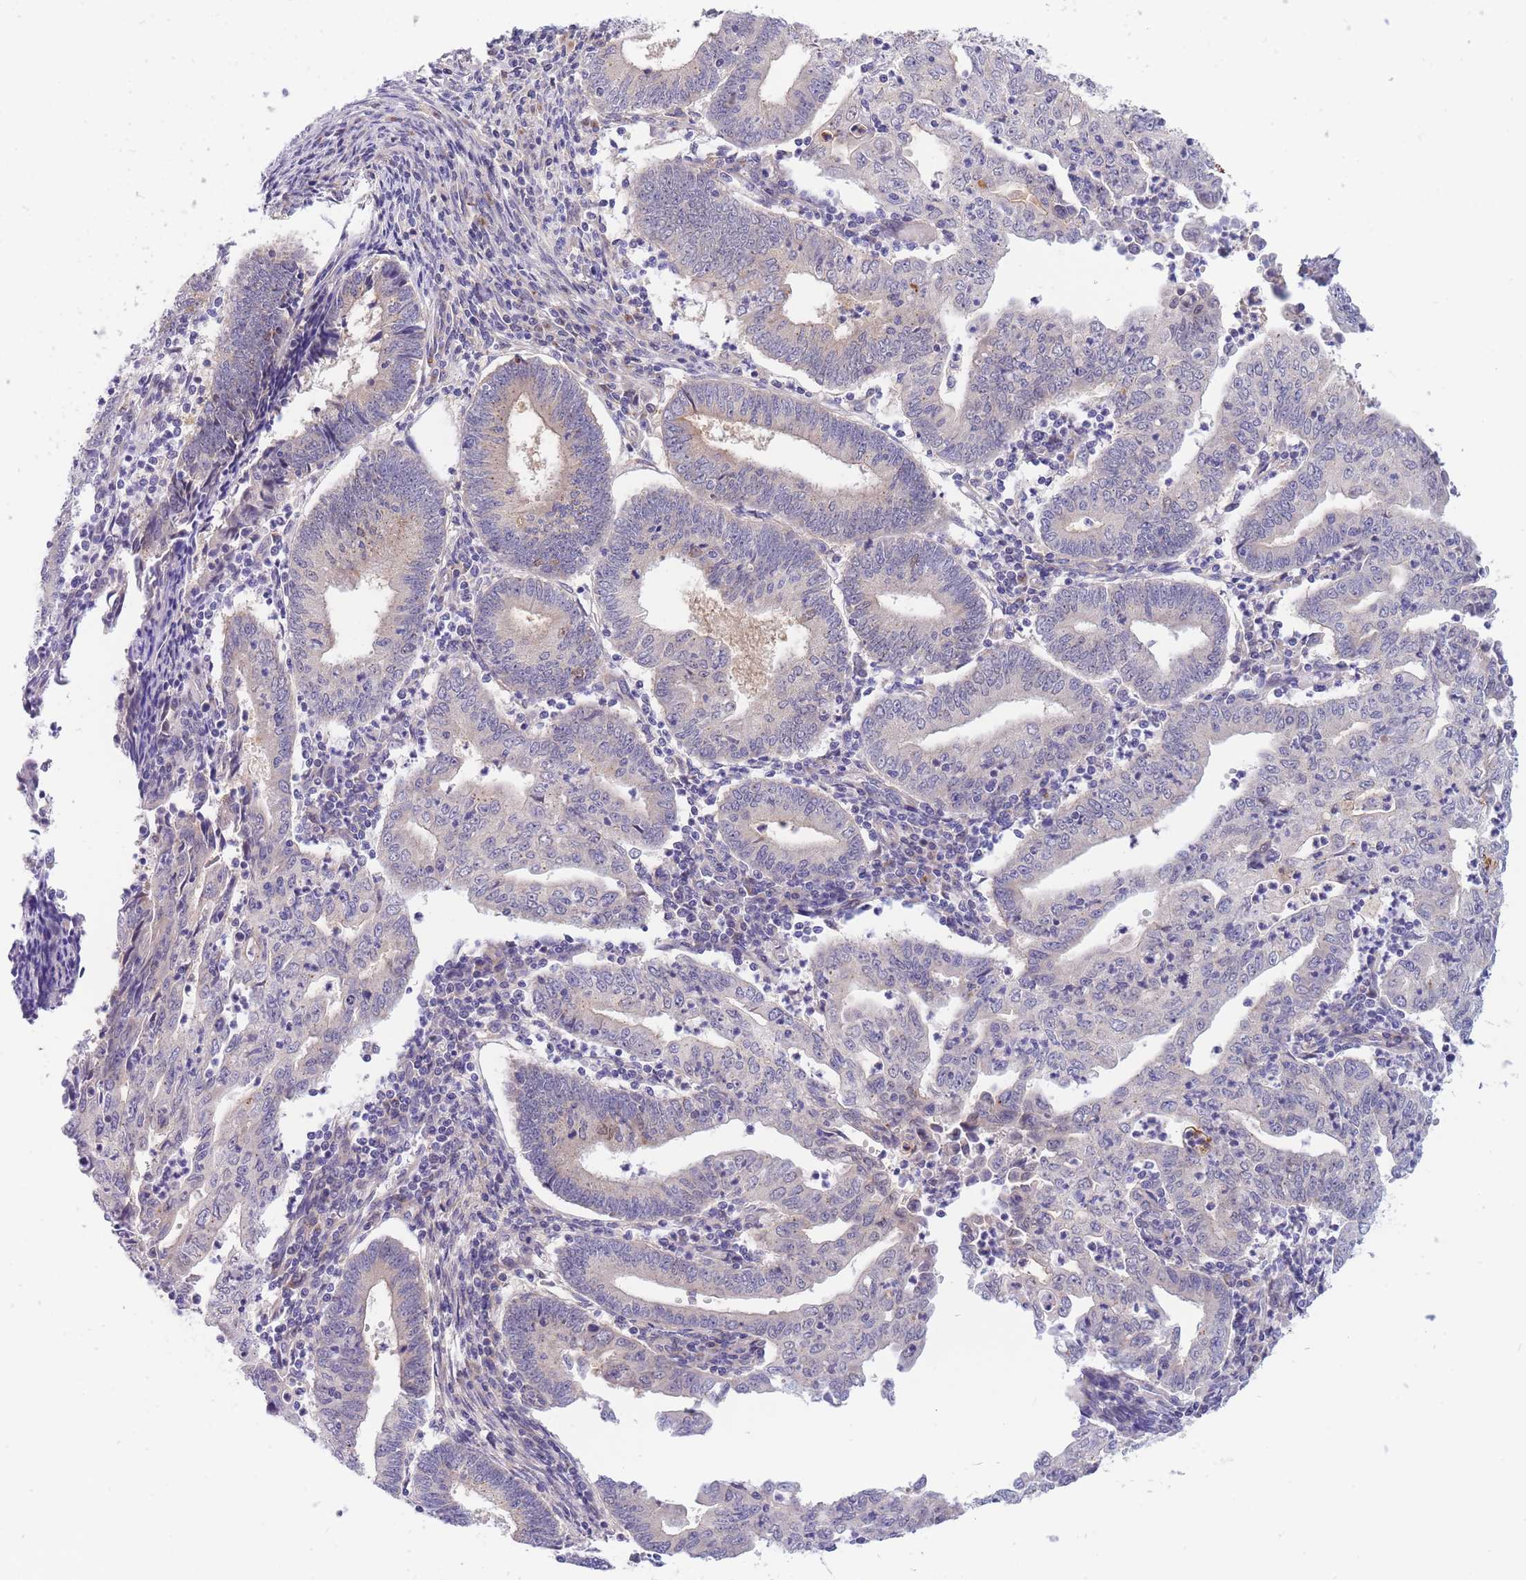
{"staining": {"intensity": "negative", "quantity": "none", "location": "none"}, "tissue": "endometrial cancer", "cell_type": "Tumor cells", "image_type": "cancer", "snomed": [{"axis": "morphology", "description": "Adenocarcinoma, NOS"}, {"axis": "topography", "description": "Endometrium"}], "caption": "Histopathology image shows no protein expression in tumor cells of adenocarcinoma (endometrial) tissue.", "gene": "APOL4", "patient": {"sex": "female", "age": 60}}